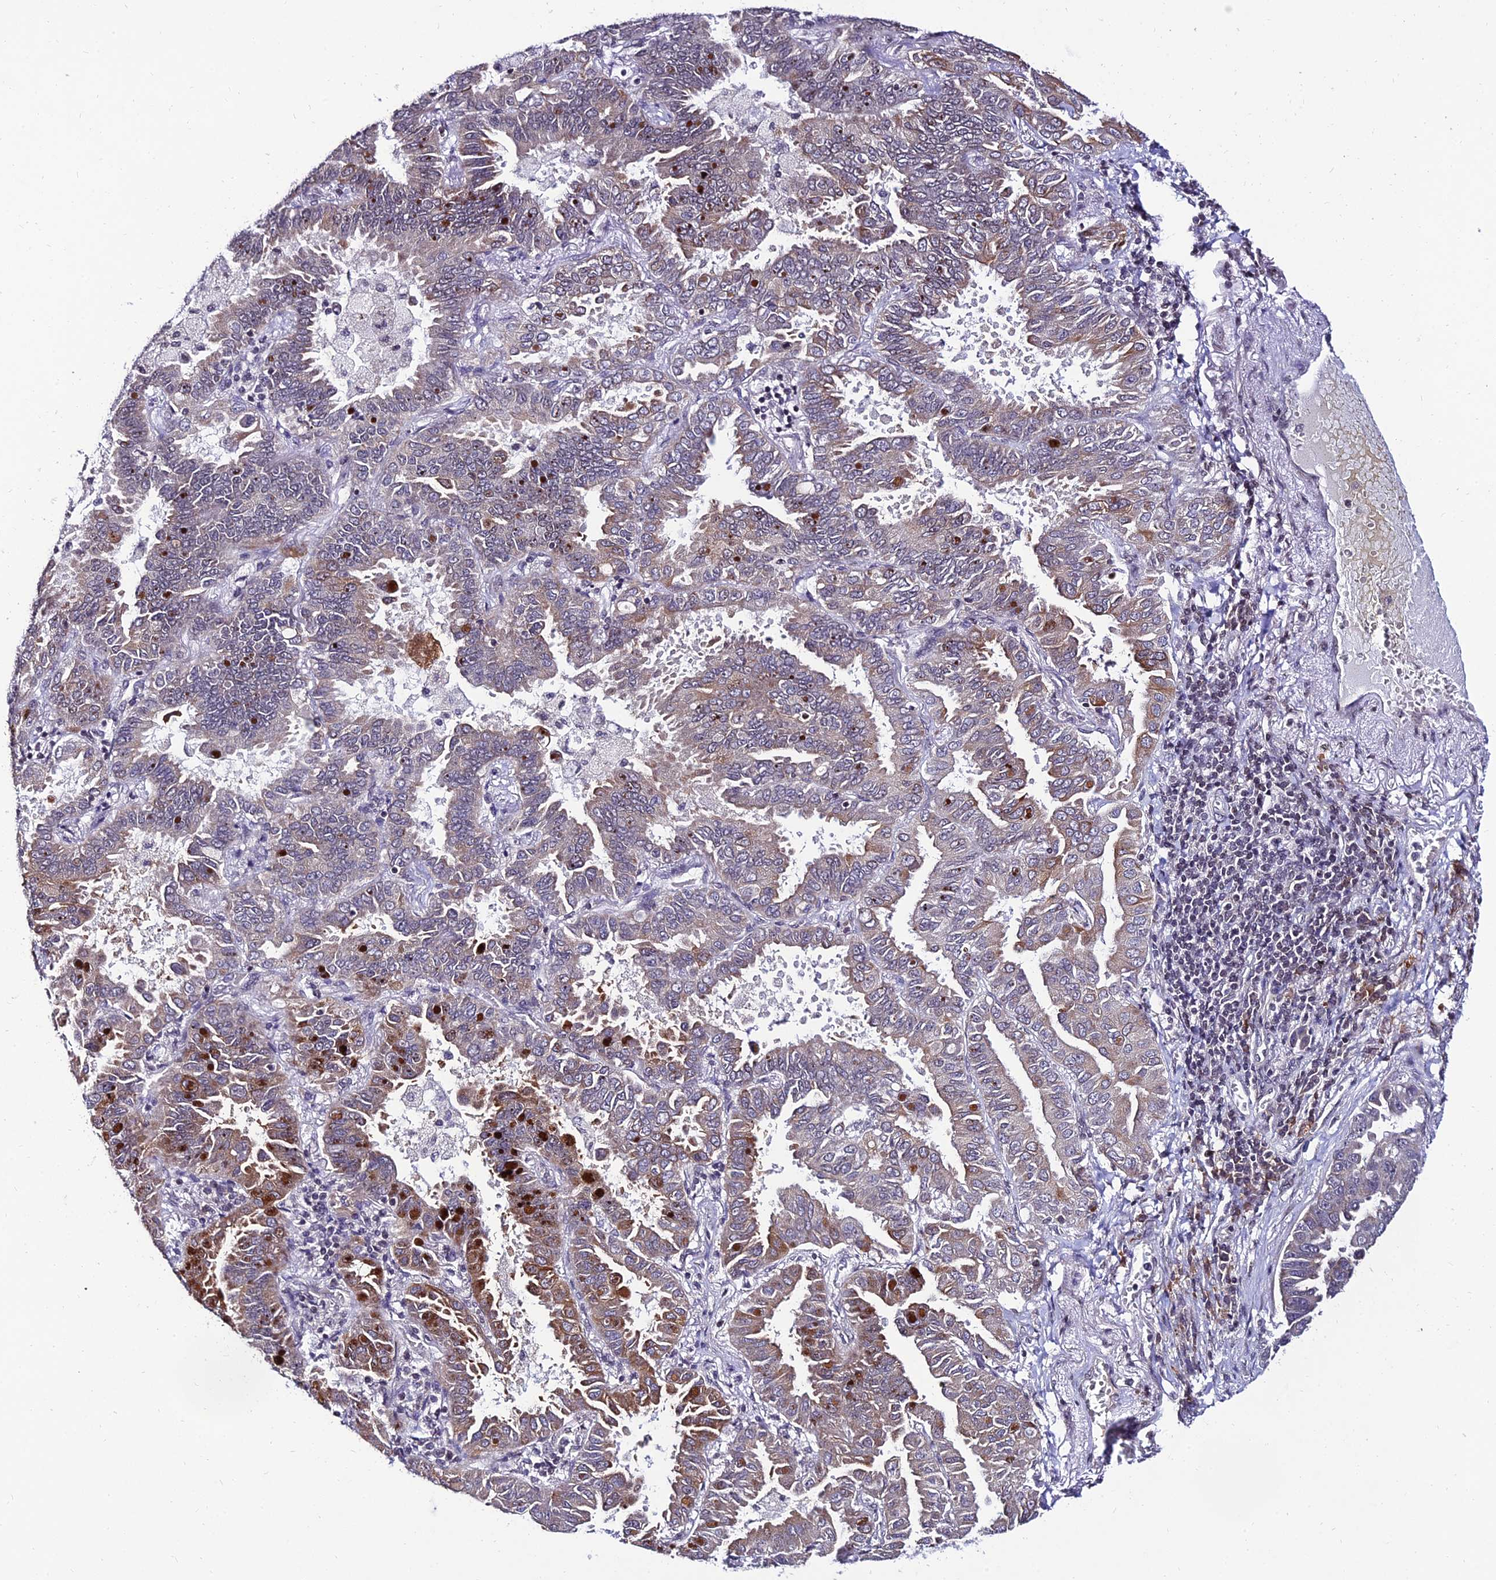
{"staining": {"intensity": "moderate", "quantity": "<25%", "location": "cytoplasmic/membranous"}, "tissue": "lung cancer", "cell_type": "Tumor cells", "image_type": "cancer", "snomed": [{"axis": "morphology", "description": "Adenocarcinoma, NOS"}, {"axis": "topography", "description": "Lung"}], "caption": "Human lung adenocarcinoma stained with a brown dye demonstrates moderate cytoplasmic/membranous positive staining in about <25% of tumor cells.", "gene": "CDNF", "patient": {"sex": "male", "age": 64}}